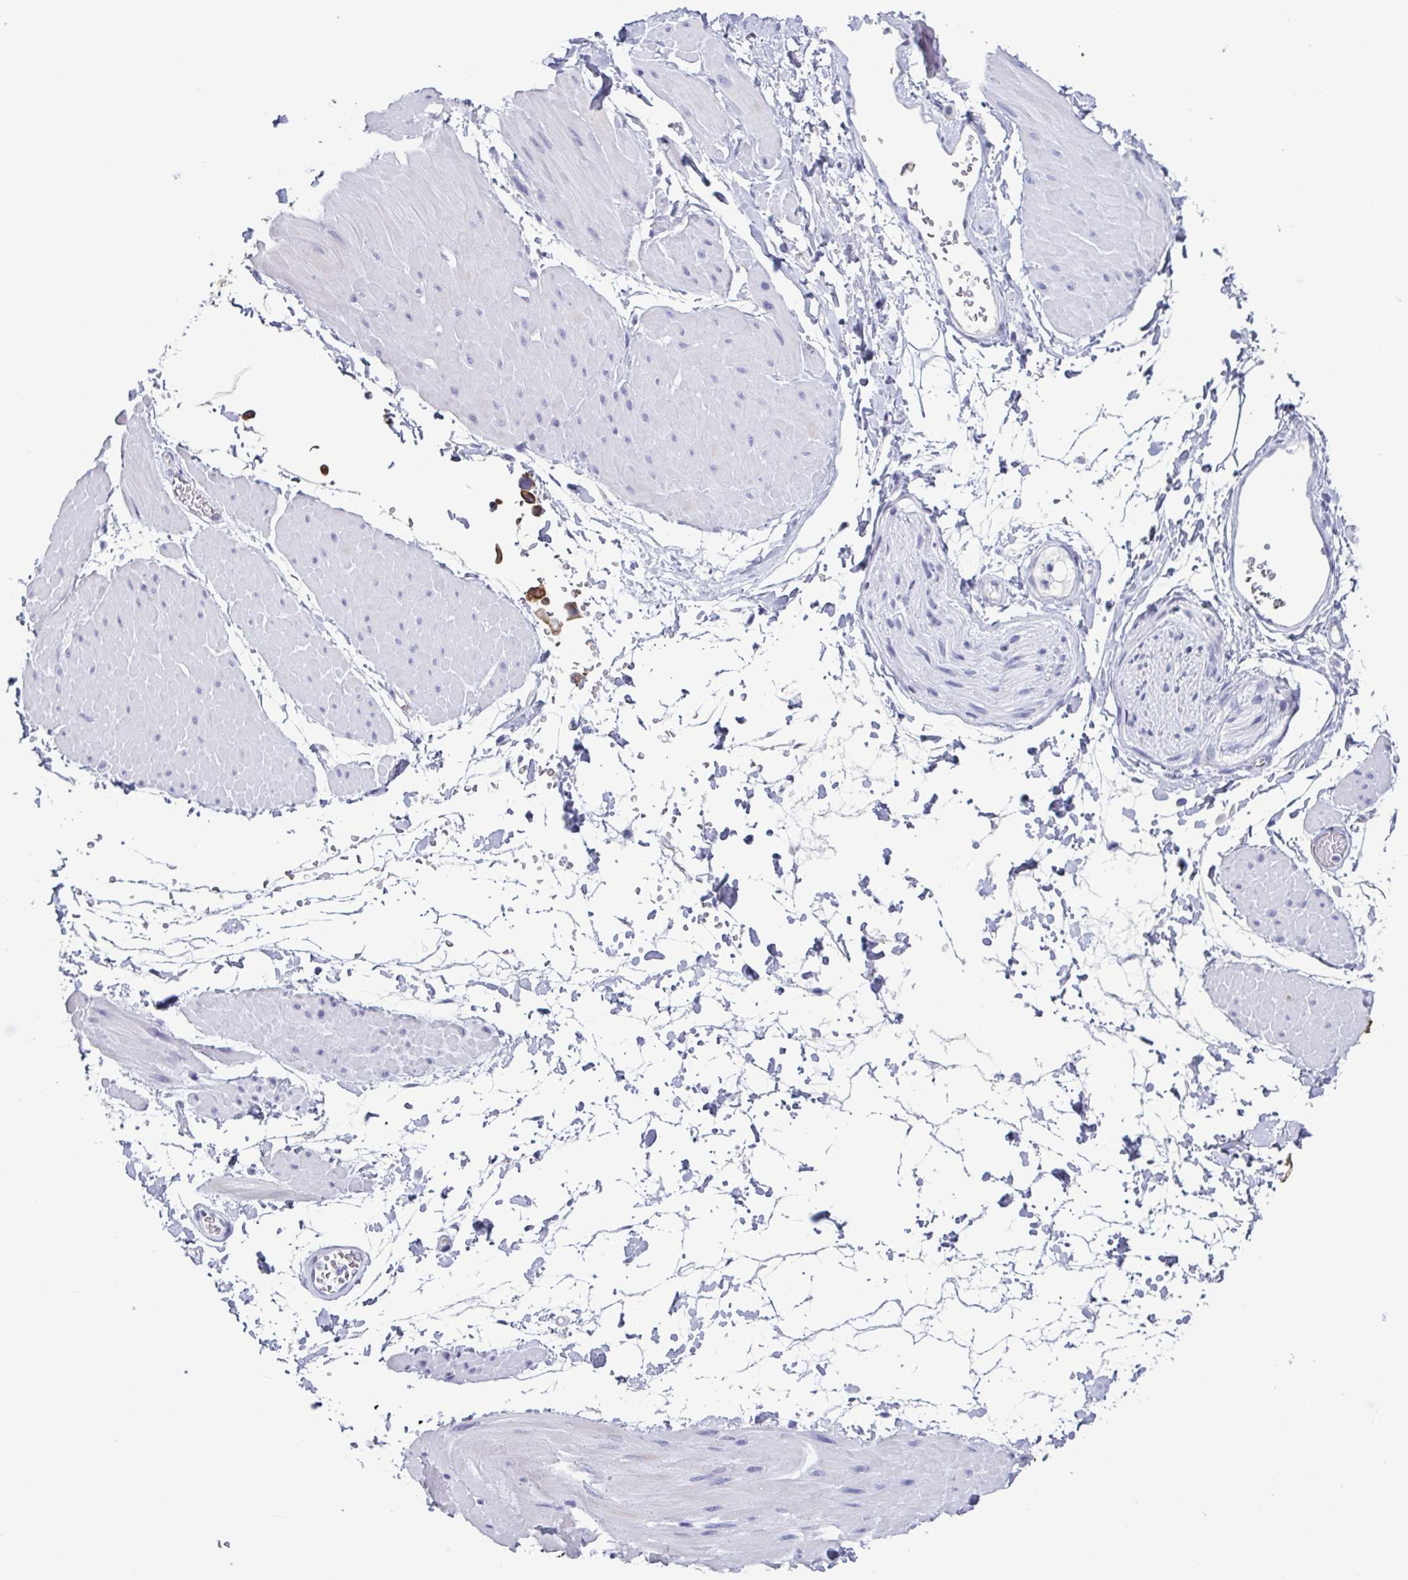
{"staining": {"intensity": "negative", "quantity": "none", "location": "none"}, "tissue": "adipose tissue", "cell_type": "Adipocytes", "image_type": "normal", "snomed": [{"axis": "morphology", "description": "Normal tissue, NOS"}, {"axis": "topography", "description": "Smooth muscle"}, {"axis": "topography", "description": "Peripheral nerve tissue"}], "caption": "Immunohistochemistry image of normal adipose tissue stained for a protein (brown), which shows no expression in adipocytes.", "gene": "KRT10", "patient": {"sex": "male", "age": 58}}